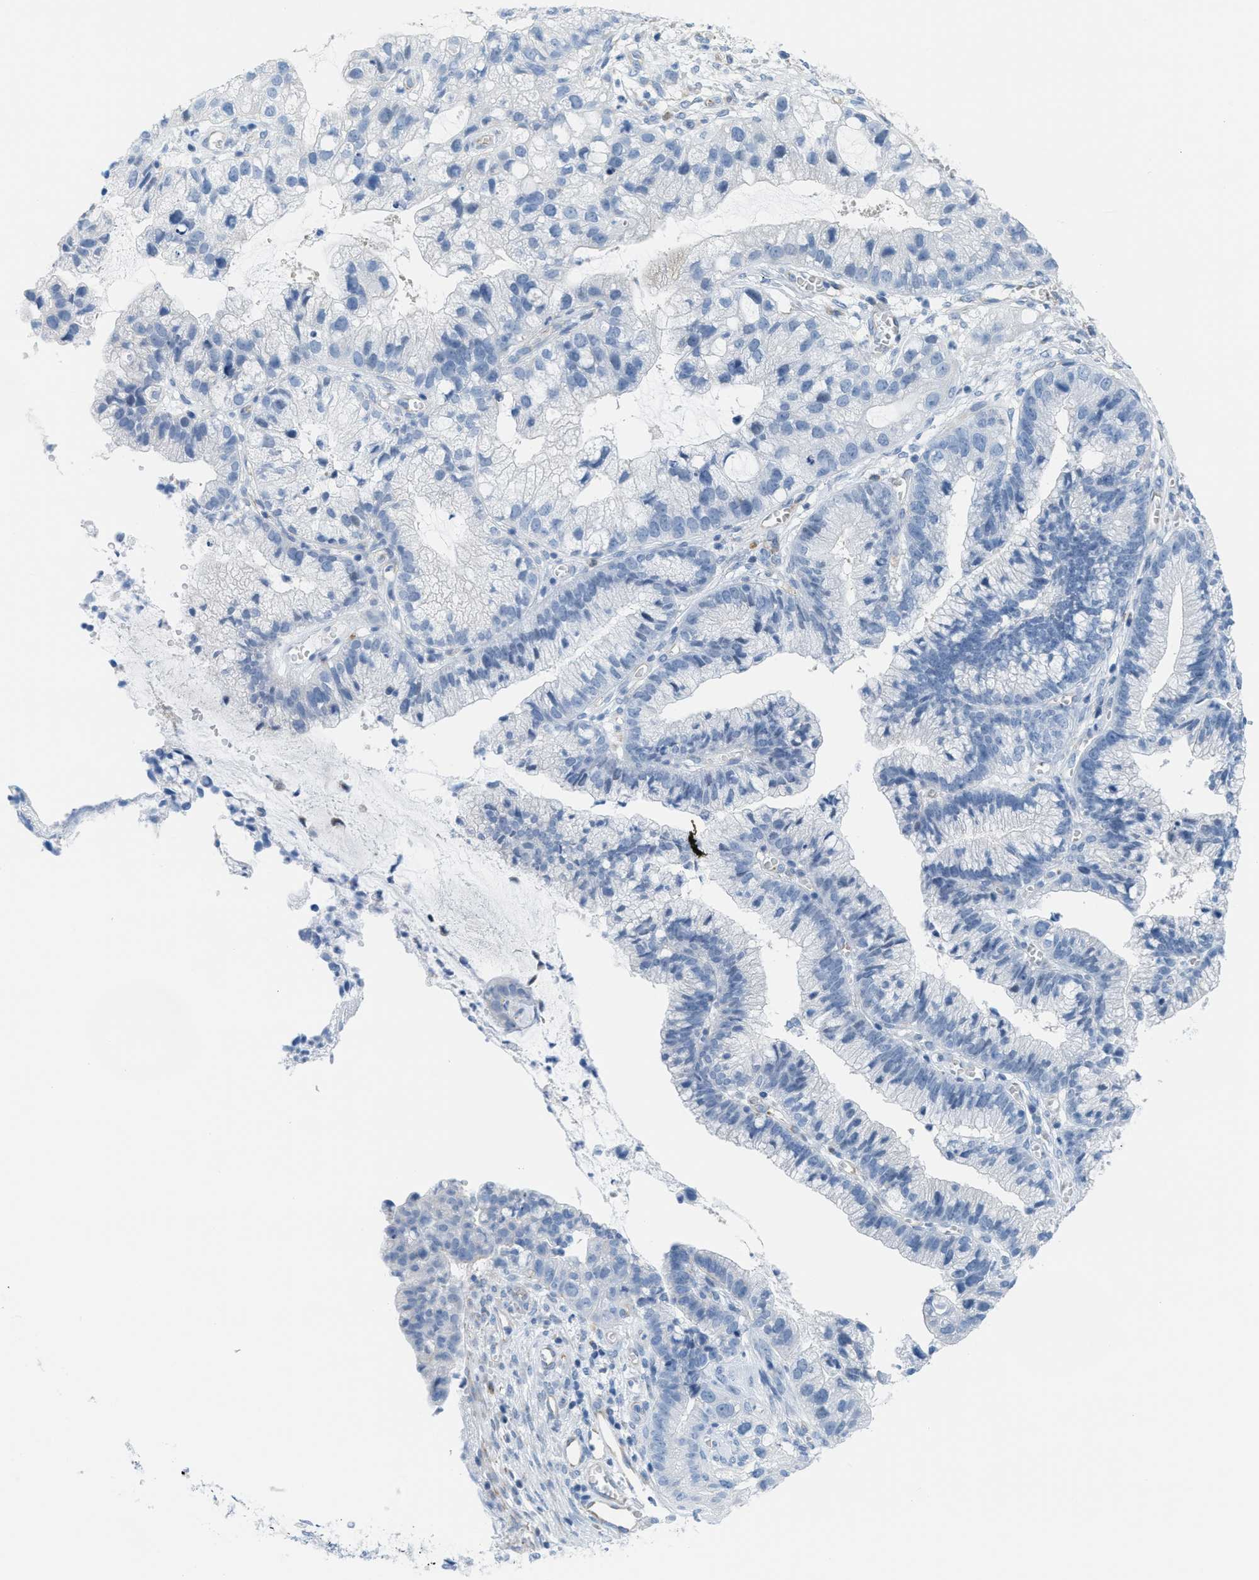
{"staining": {"intensity": "negative", "quantity": "none", "location": "none"}, "tissue": "cervical cancer", "cell_type": "Tumor cells", "image_type": "cancer", "snomed": [{"axis": "morphology", "description": "Adenocarcinoma, NOS"}, {"axis": "topography", "description": "Cervix"}], "caption": "The IHC histopathology image has no significant staining in tumor cells of cervical cancer (adenocarcinoma) tissue. The staining is performed using DAB (3,3'-diaminobenzidine) brown chromogen with nuclei counter-stained in using hematoxylin.", "gene": "SLC12A1", "patient": {"sex": "female", "age": 44}}